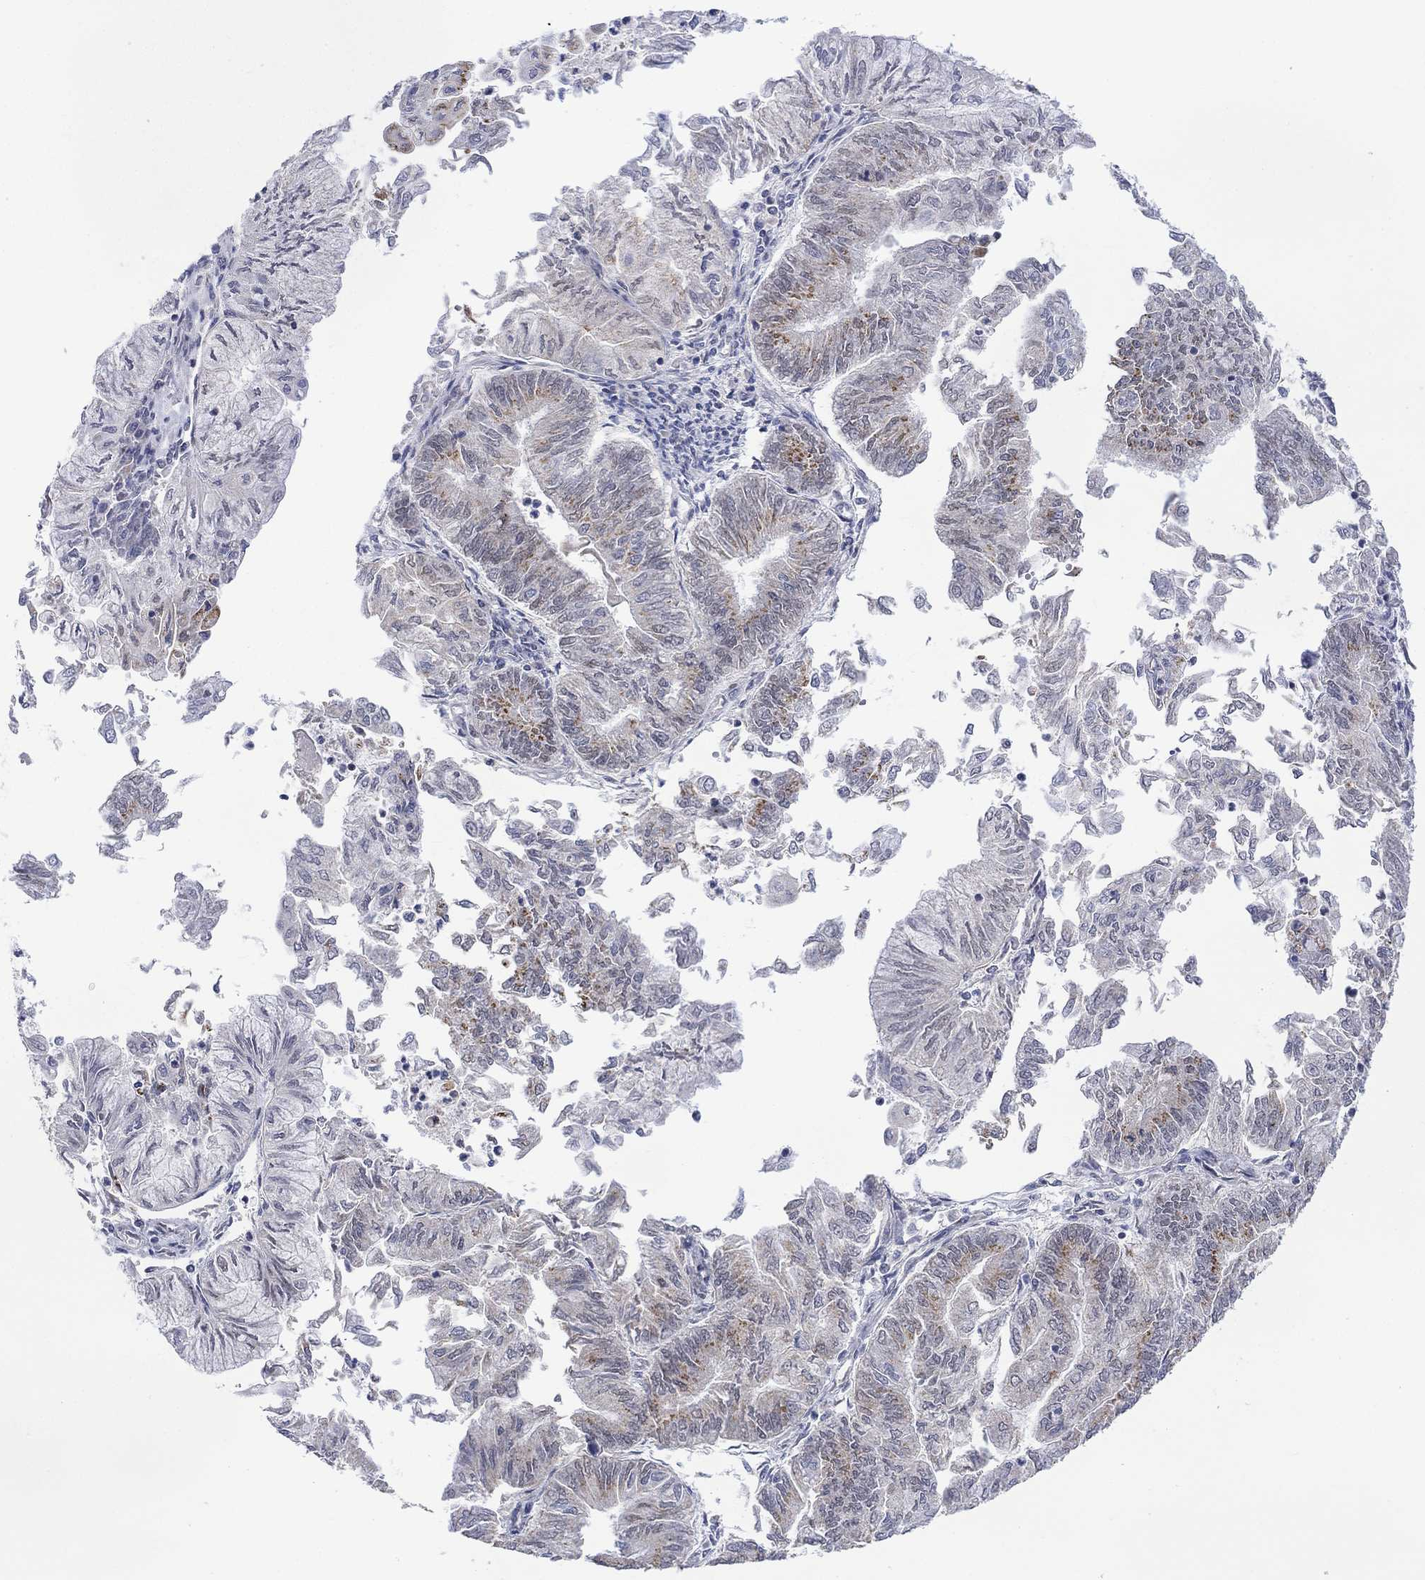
{"staining": {"intensity": "strong", "quantity": "25%-75%", "location": "cytoplasmic/membranous"}, "tissue": "endometrial cancer", "cell_type": "Tumor cells", "image_type": "cancer", "snomed": [{"axis": "morphology", "description": "Adenocarcinoma, NOS"}, {"axis": "topography", "description": "Endometrium"}], "caption": "A photomicrograph of human endometrial adenocarcinoma stained for a protein displays strong cytoplasmic/membranous brown staining in tumor cells.", "gene": "SLC48A1", "patient": {"sex": "female", "age": 59}}